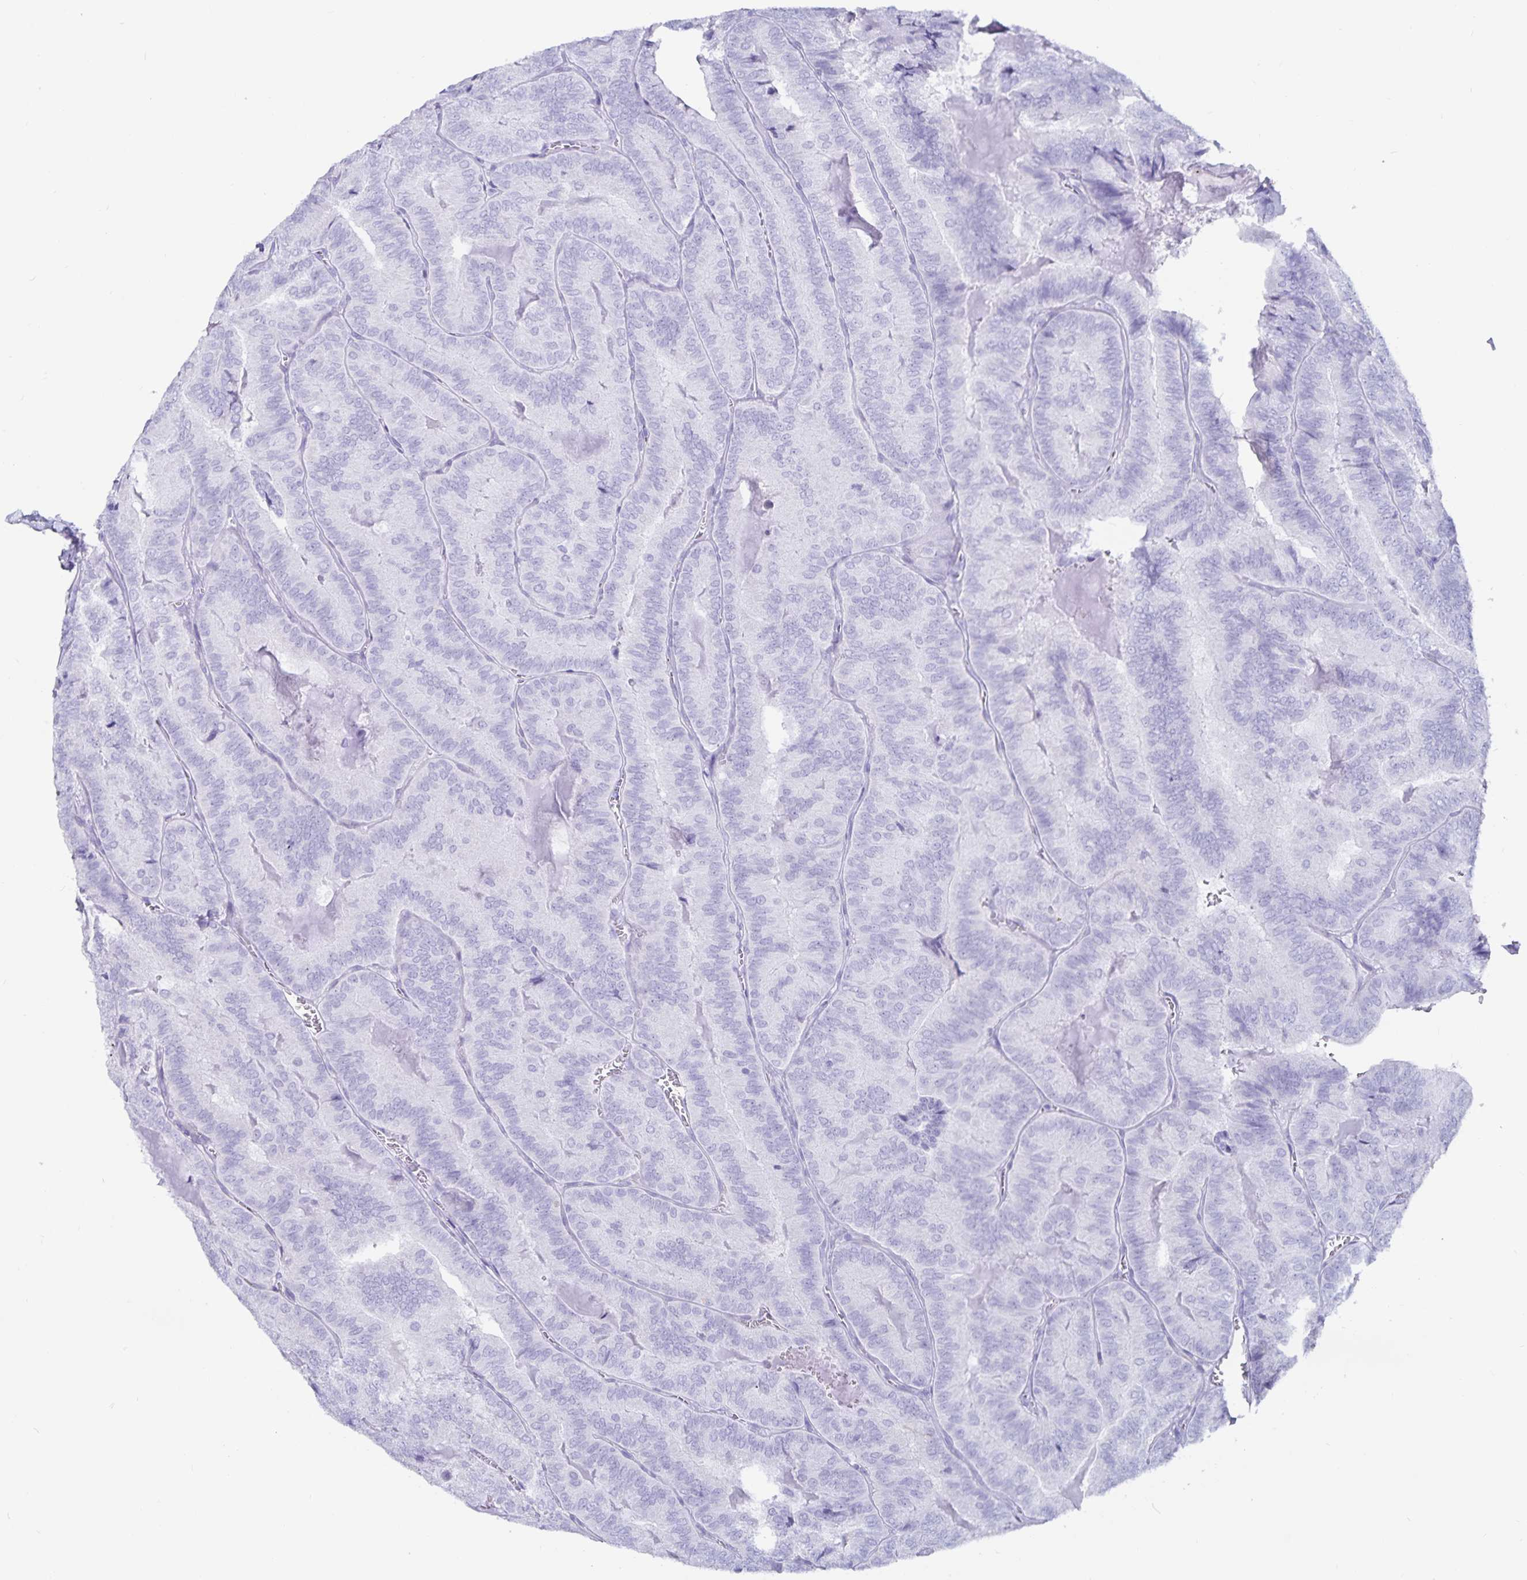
{"staining": {"intensity": "negative", "quantity": "none", "location": "none"}, "tissue": "thyroid cancer", "cell_type": "Tumor cells", "image_type": "cancer", "snomed": [{"axis": "morphology", "description": "Papillary adenocarcinoma, NOS"}, {"axis": "topography", "description": "Thyroid gland"}], "caption": "This image is of thyroid cancer stained with IHC to label a protein in brown with the nuclei are counter-stained blue. There is no staining in tumor cells.", "gene": "GPR137", "patient": {"sex": "female", "age": 75}}